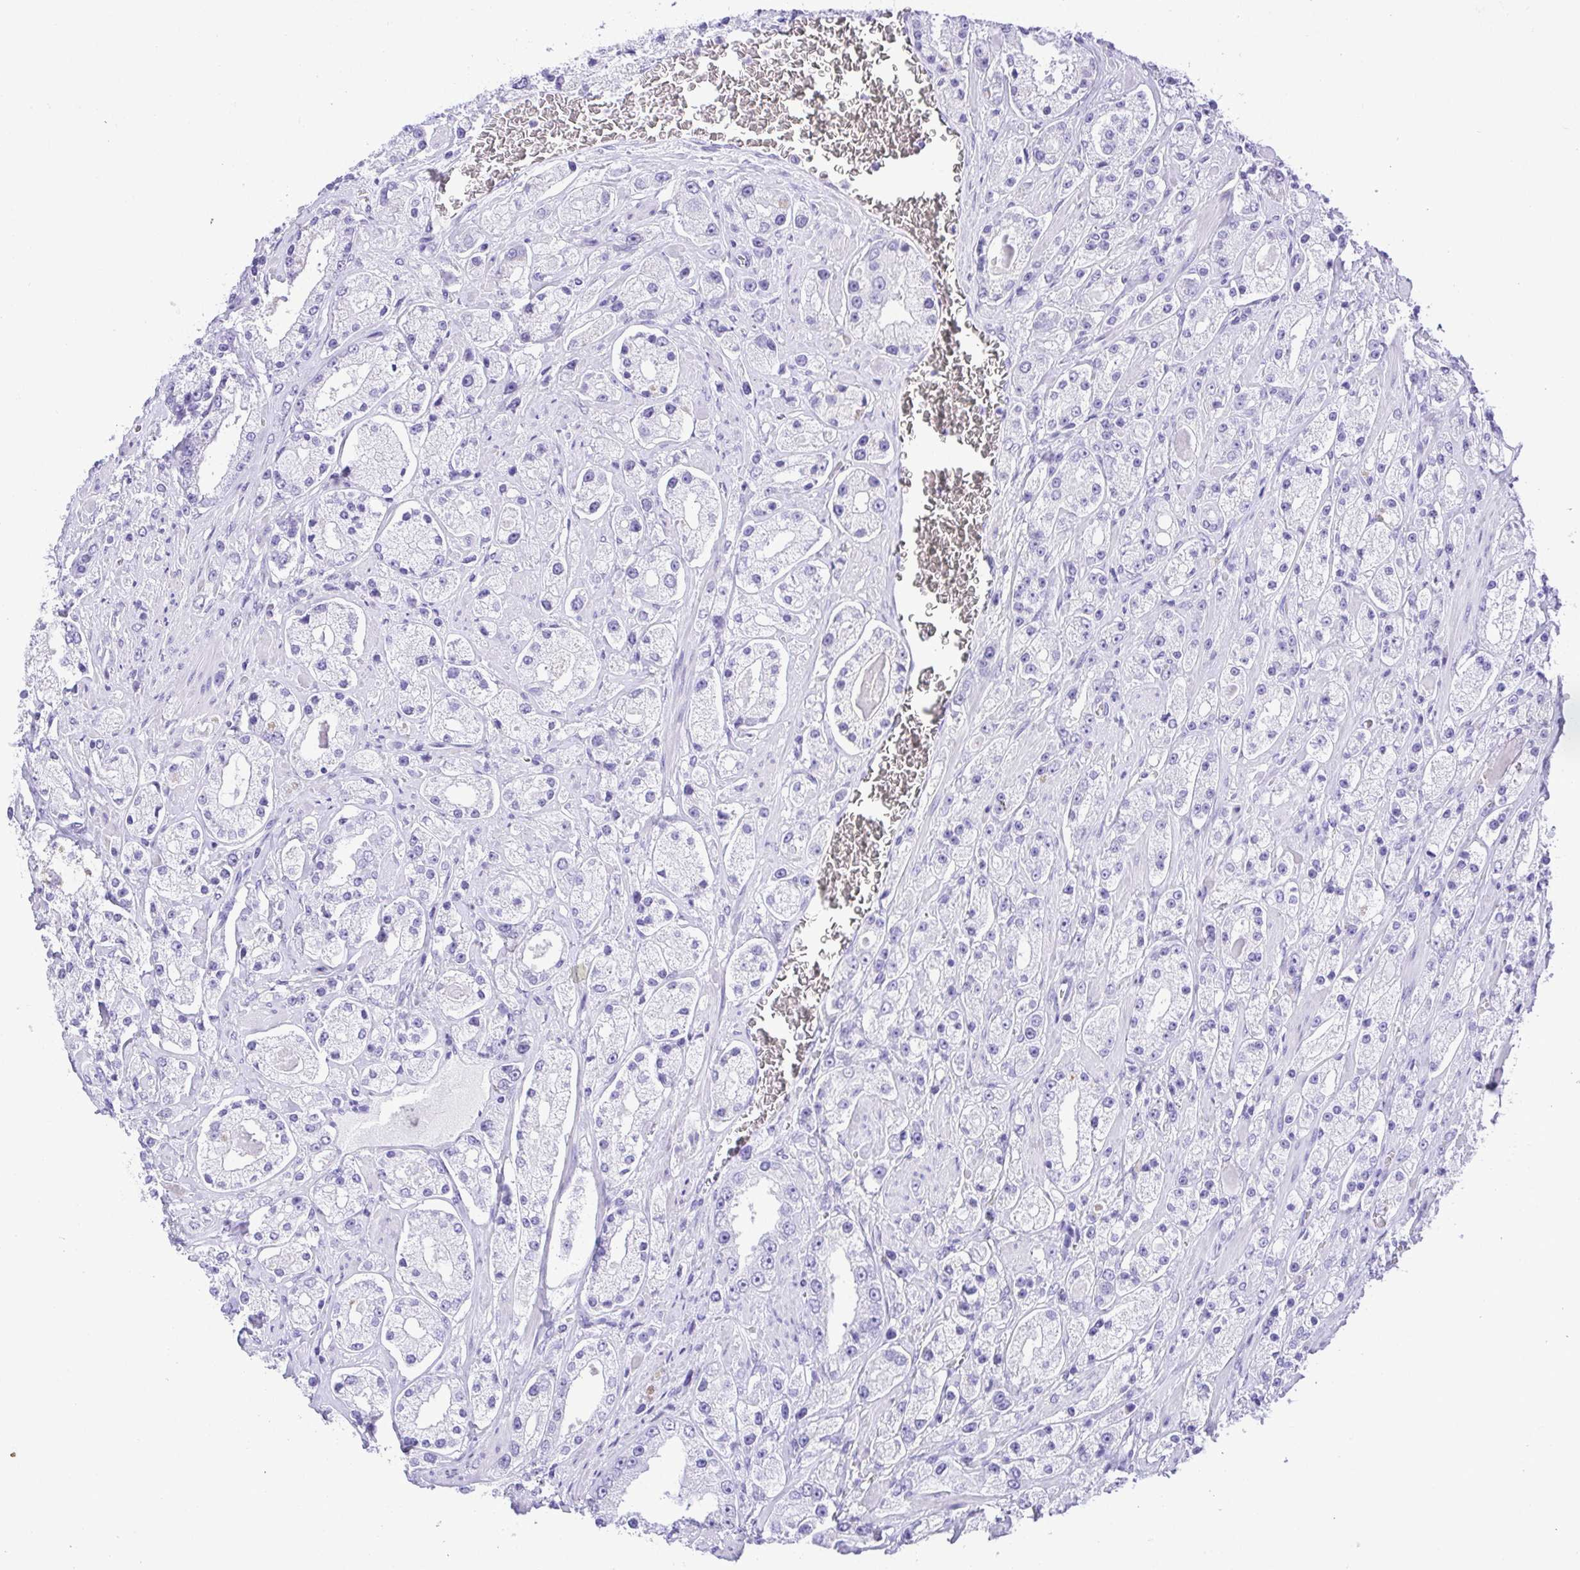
{"staining": {"intensity": "negative", "quantity": "none", "location": "none"}, "tissue": "prostate cancer", "cell_type": "Tumor cells", "image_type": "cancer", "snomed": [{"axis": "morphology", "description": "Adenocarcinoma, High grade"}, {"axis": "topography", "description": "Prostate"}], "caption": "Immunohistochemistry image of neoplastic tissue: prostate cancer stained with DAB demonstrates no significant protein positivity in tumor cells.", "gene": "CDSN", "patient": {"sex": "male", "age": 67}}